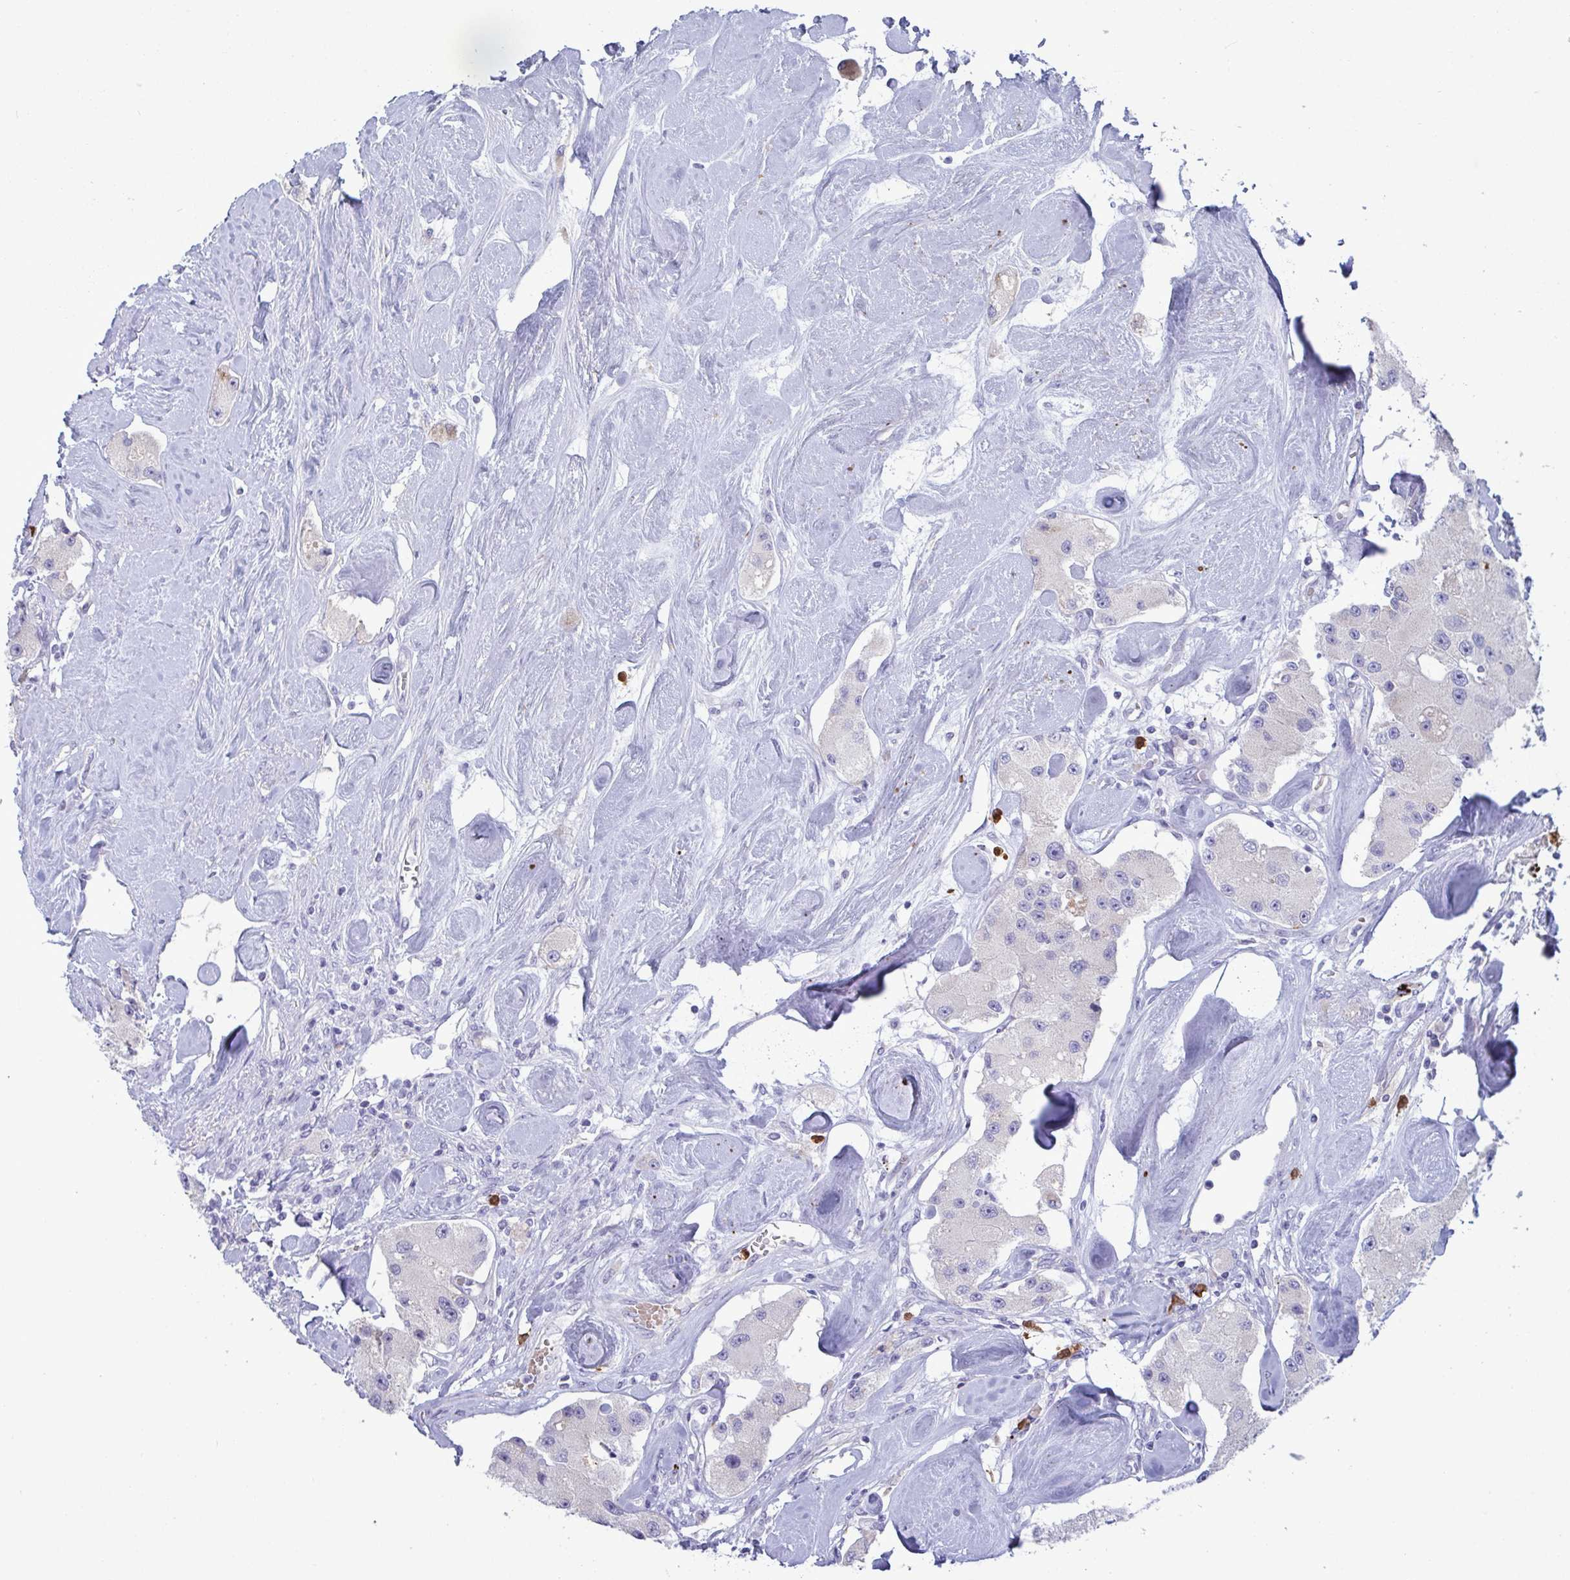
{"staining": {"intensity": "negative", "quantity": "none", "location": "none"}, "tissue": "carcinoid", "cell_type": "Tumor cells", "image_type": "cancer", "snomed": [{"axis": "morphology", "description": "Carcinoid, malignant, NOS"}, {"axis": "topography", "description": "Pancreas"}], "caption": "DAB (3,3'-diaminobenzidine) immunohistochemical staining of human carcinoid (malignant) displays no significant staining in tumor cells.", "gene": "TAS2R38", "patient": {"sex": "male", "age": 41}}